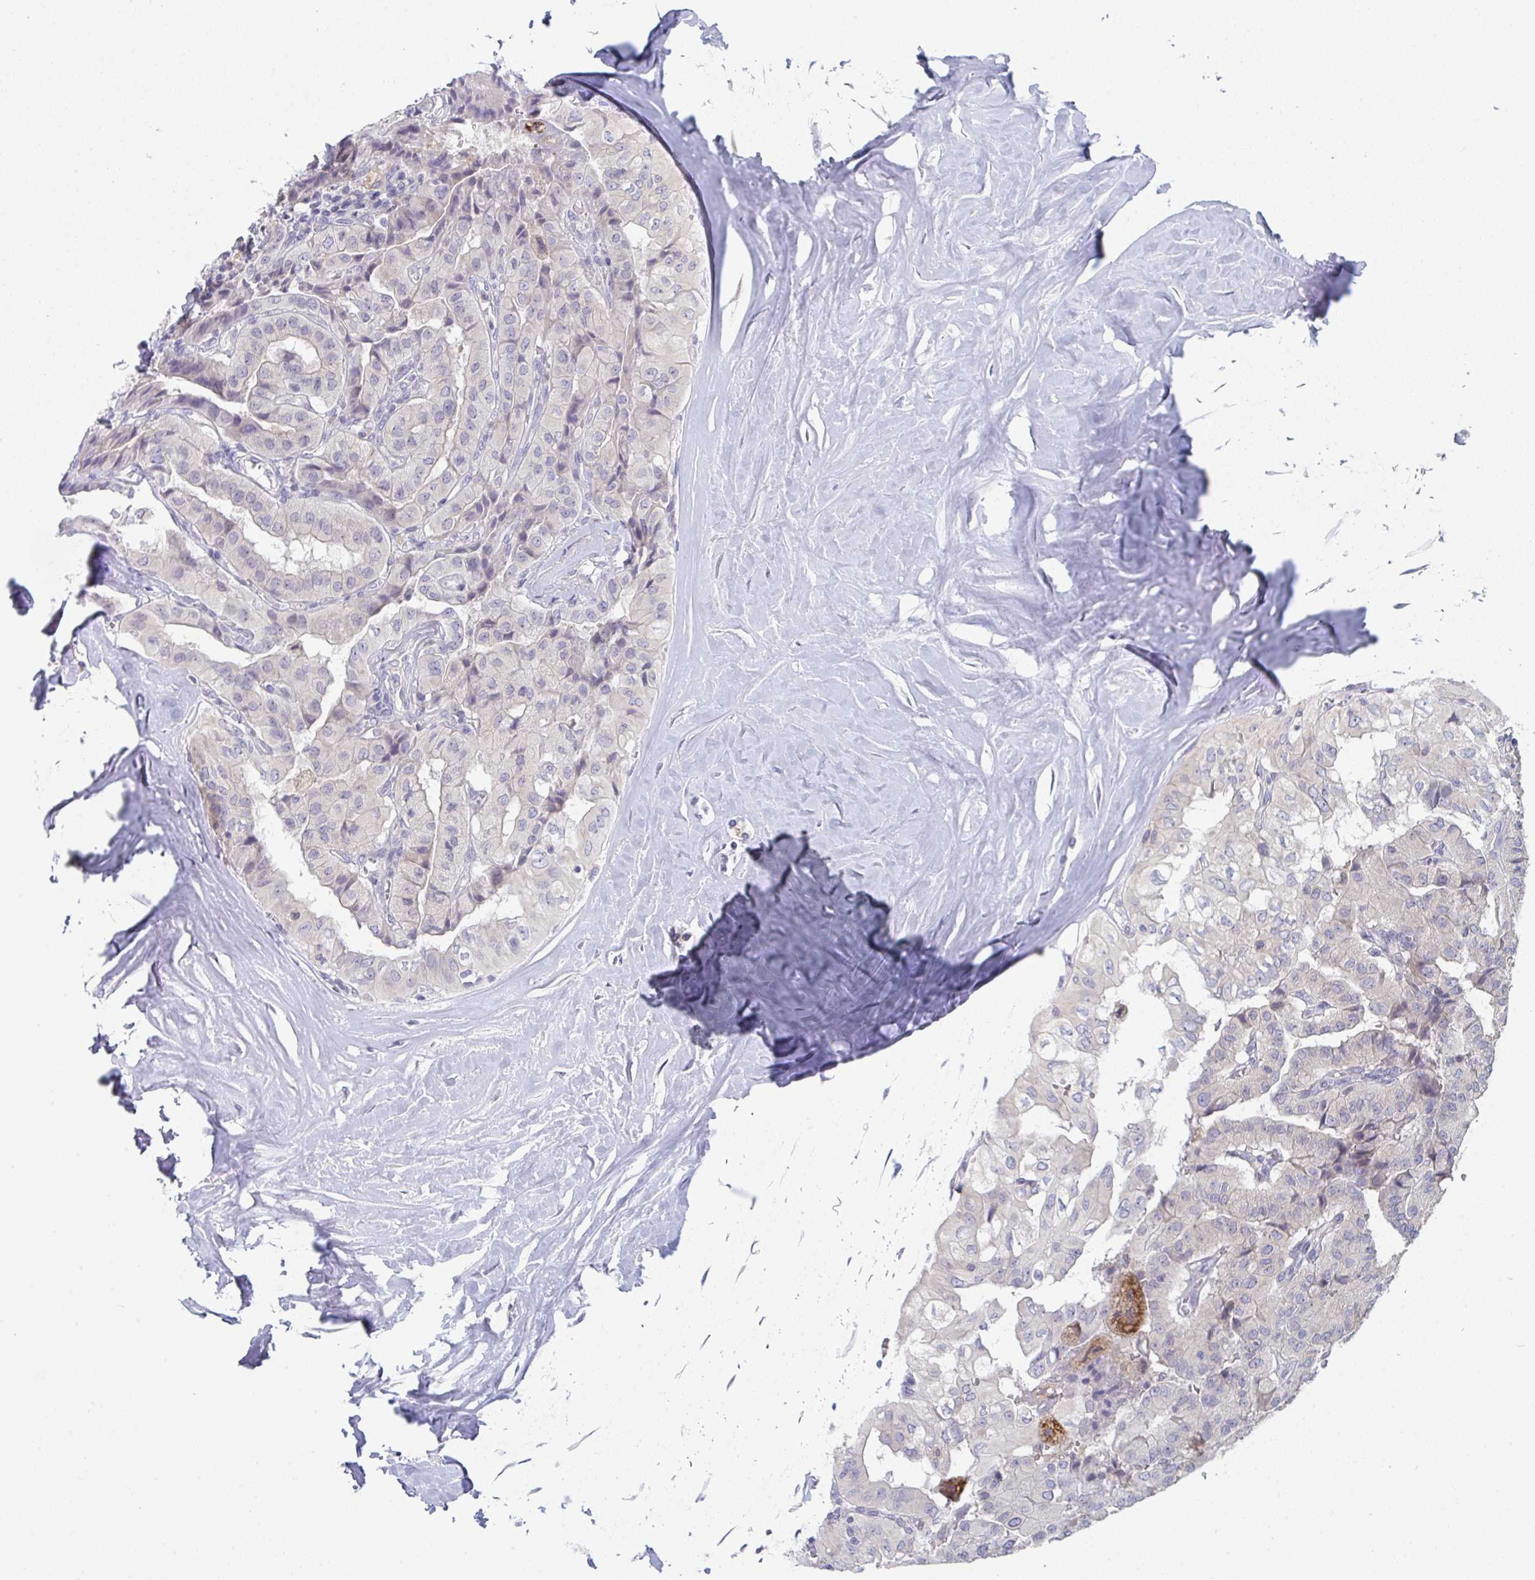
{"staining": {"intensity": "negative", "quantity": "none", "location": "none"}, "tissue": "thyroid cancer", "cell_type": "Tumor cells", "image_type": "cancer", "snomed": [{"axis": "morphology", "description": "Normal tissue, NOS"}, {"axis": "morphology", "description": "Papillary adenocarcinoma, NOS"}, {"axis": "topography", "description": "Thyroid gland"}], "caption": "Thyroid cancer (papillary adenocarcinoma) was stained to show a protein in brown. There is no significant positivity in tumor cells.", "gene": "PTPRD", "patient": {"sex": "female", "age": 59}}